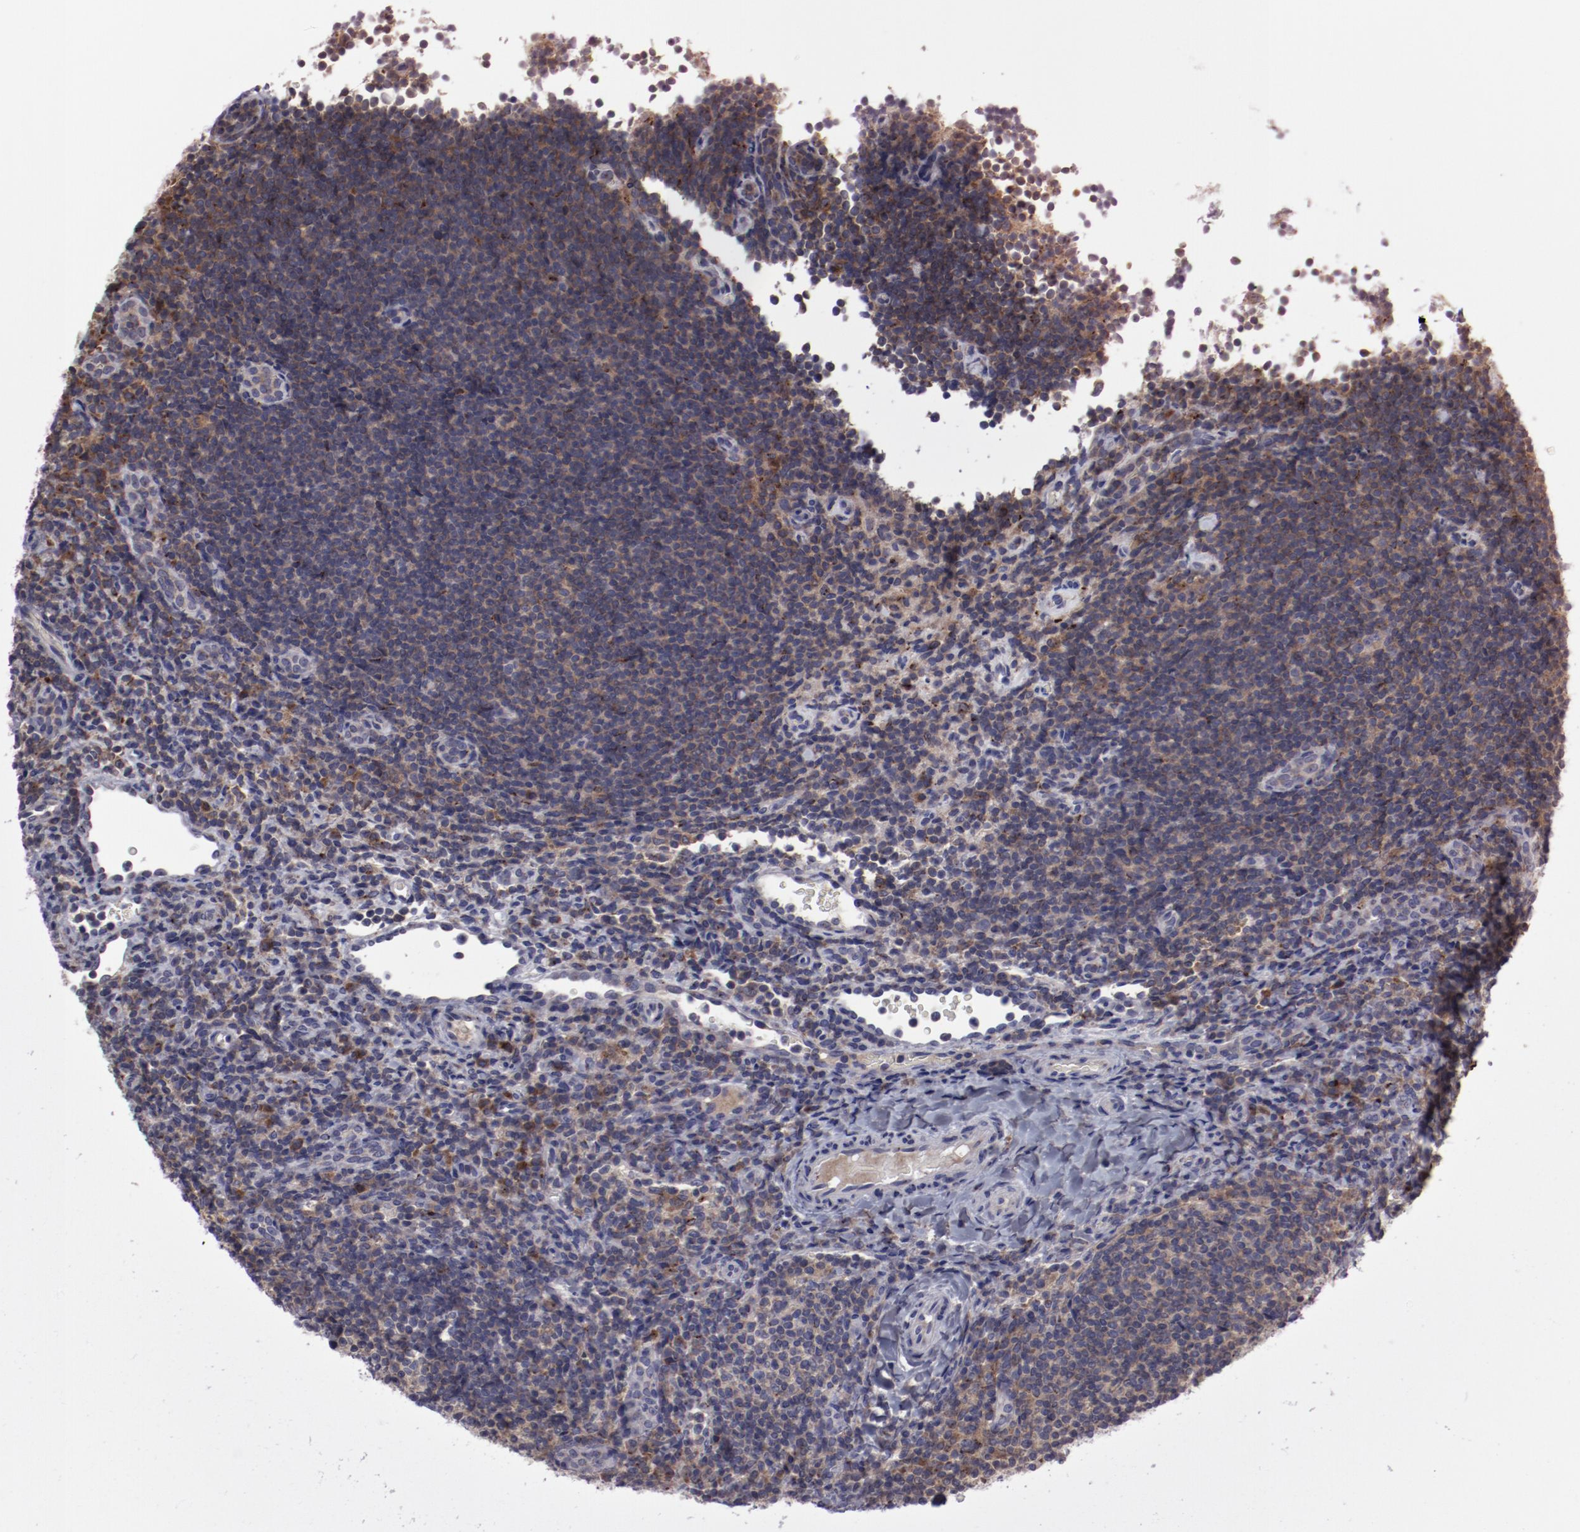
{"staining": {"intensity": "moderate", "quantity": "<25%", "location": "cytoplasmic/membranous"}, "tissue": "lymphoma", "cell_type": "Tumor cells", "image_type": "cancer", "snomed": [{"axis": "morphology", "description": "Malignant lymphoma, non-Hodgkin's type, Low grade"}, {"axis": "topography", "description": "Lymph node"}], "caption": "Tumor cells demonstrate moderate cytoplasmic/membranous expression in about <25% of cells in malignant lymphoma, non-Hodgkin's type (low-grade).", "gene": "IL12A", "patient": {"sex": "female", "age": 76}}